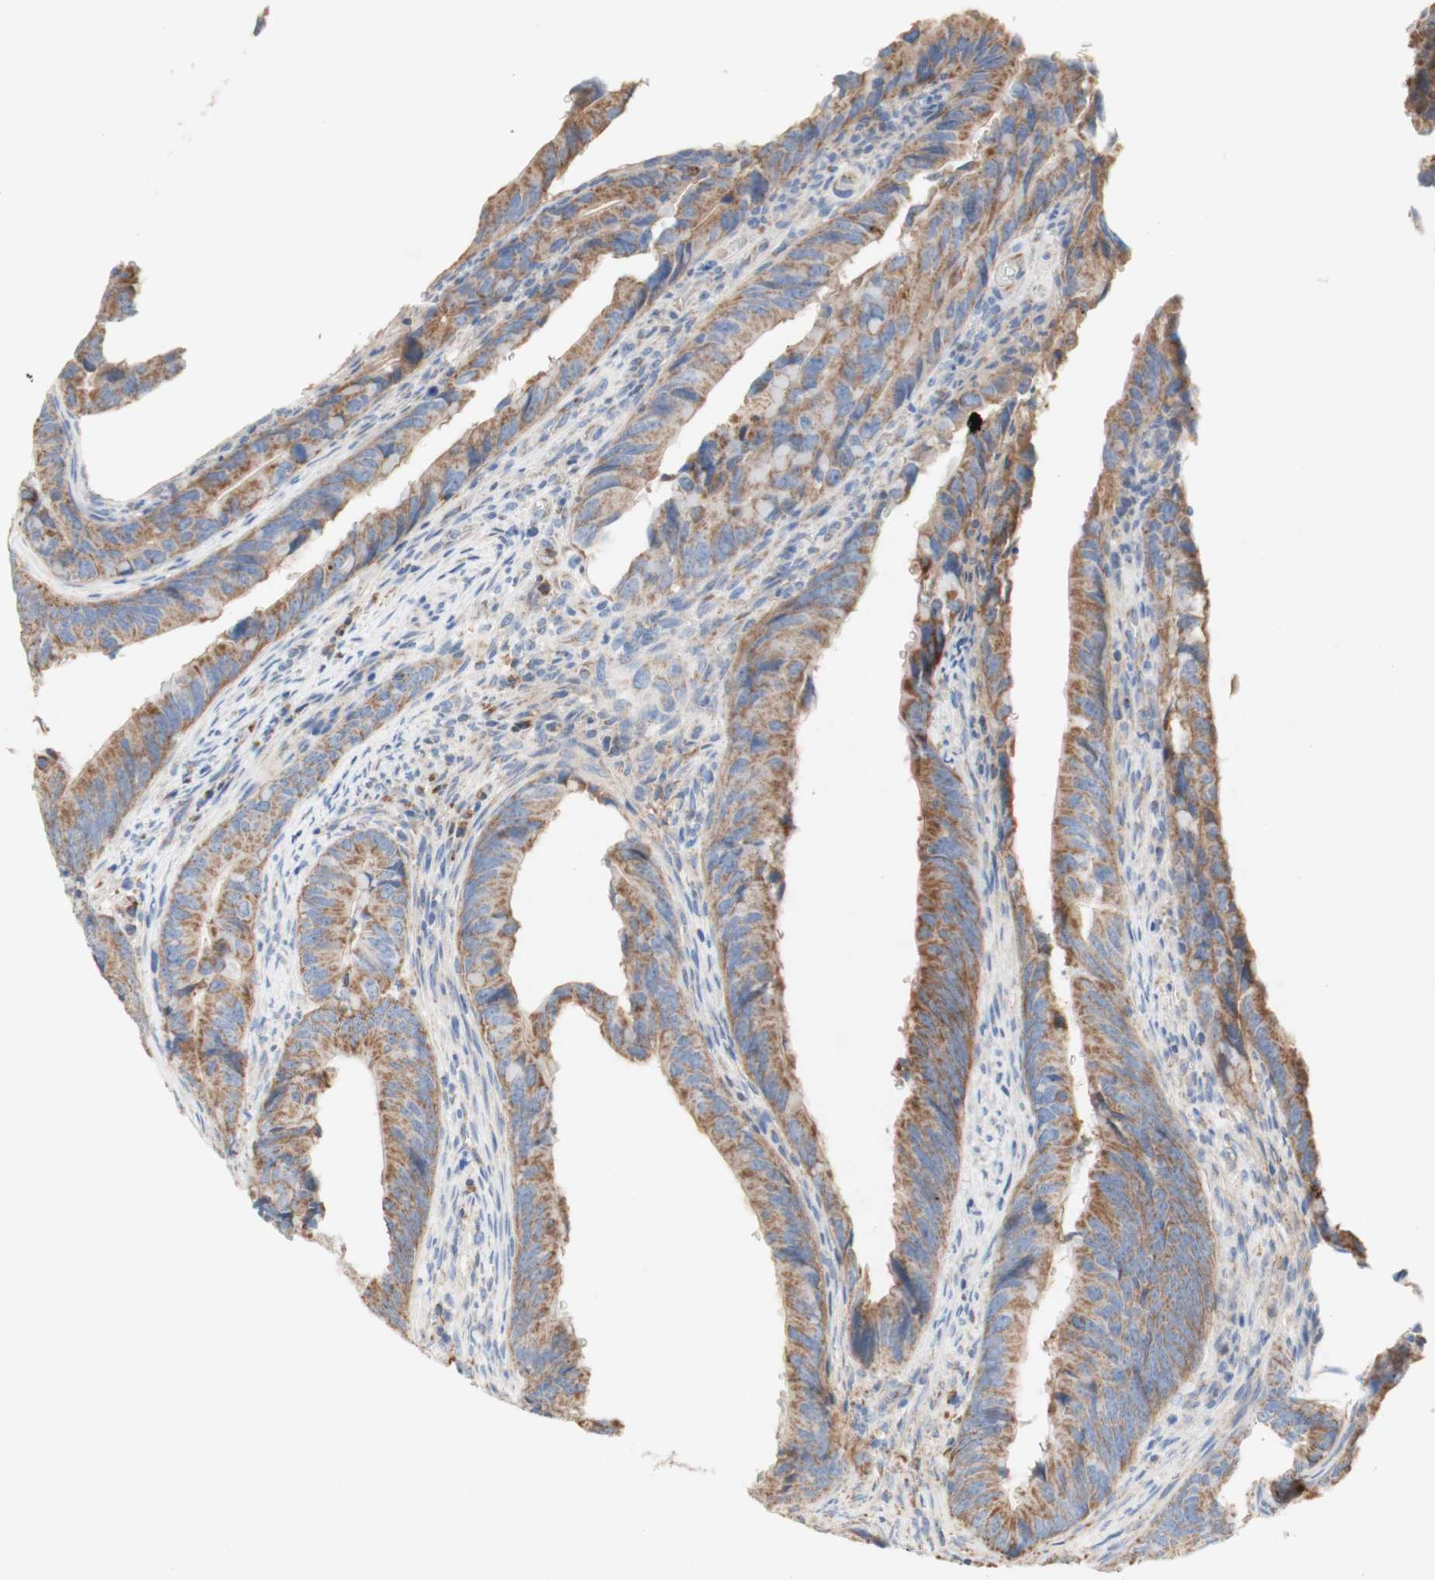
{"staining": {"intensity": "moderate", "quantity": ">75%", "location": "cytoplasmic/membranous"}, "tissue": "colorectal cancer", "cell_type": "Tumor cells", "image_type": "cancer", "snomed": [{"axis": "morphology", "description": "Normal tissue, NOS"}, {"axis": "morphology", "description": "Adenocarcinoma, NOS"}, {"axis": "topography", "description": "Colon"}], "caption": "This is a micrograph of IHC staining of colorectal cancer, which shows moderate expression in the cytoplasmic/membranous of tumor cells.", "gene": "SDHB", "patient": {"sex": "male", "age": 56}}